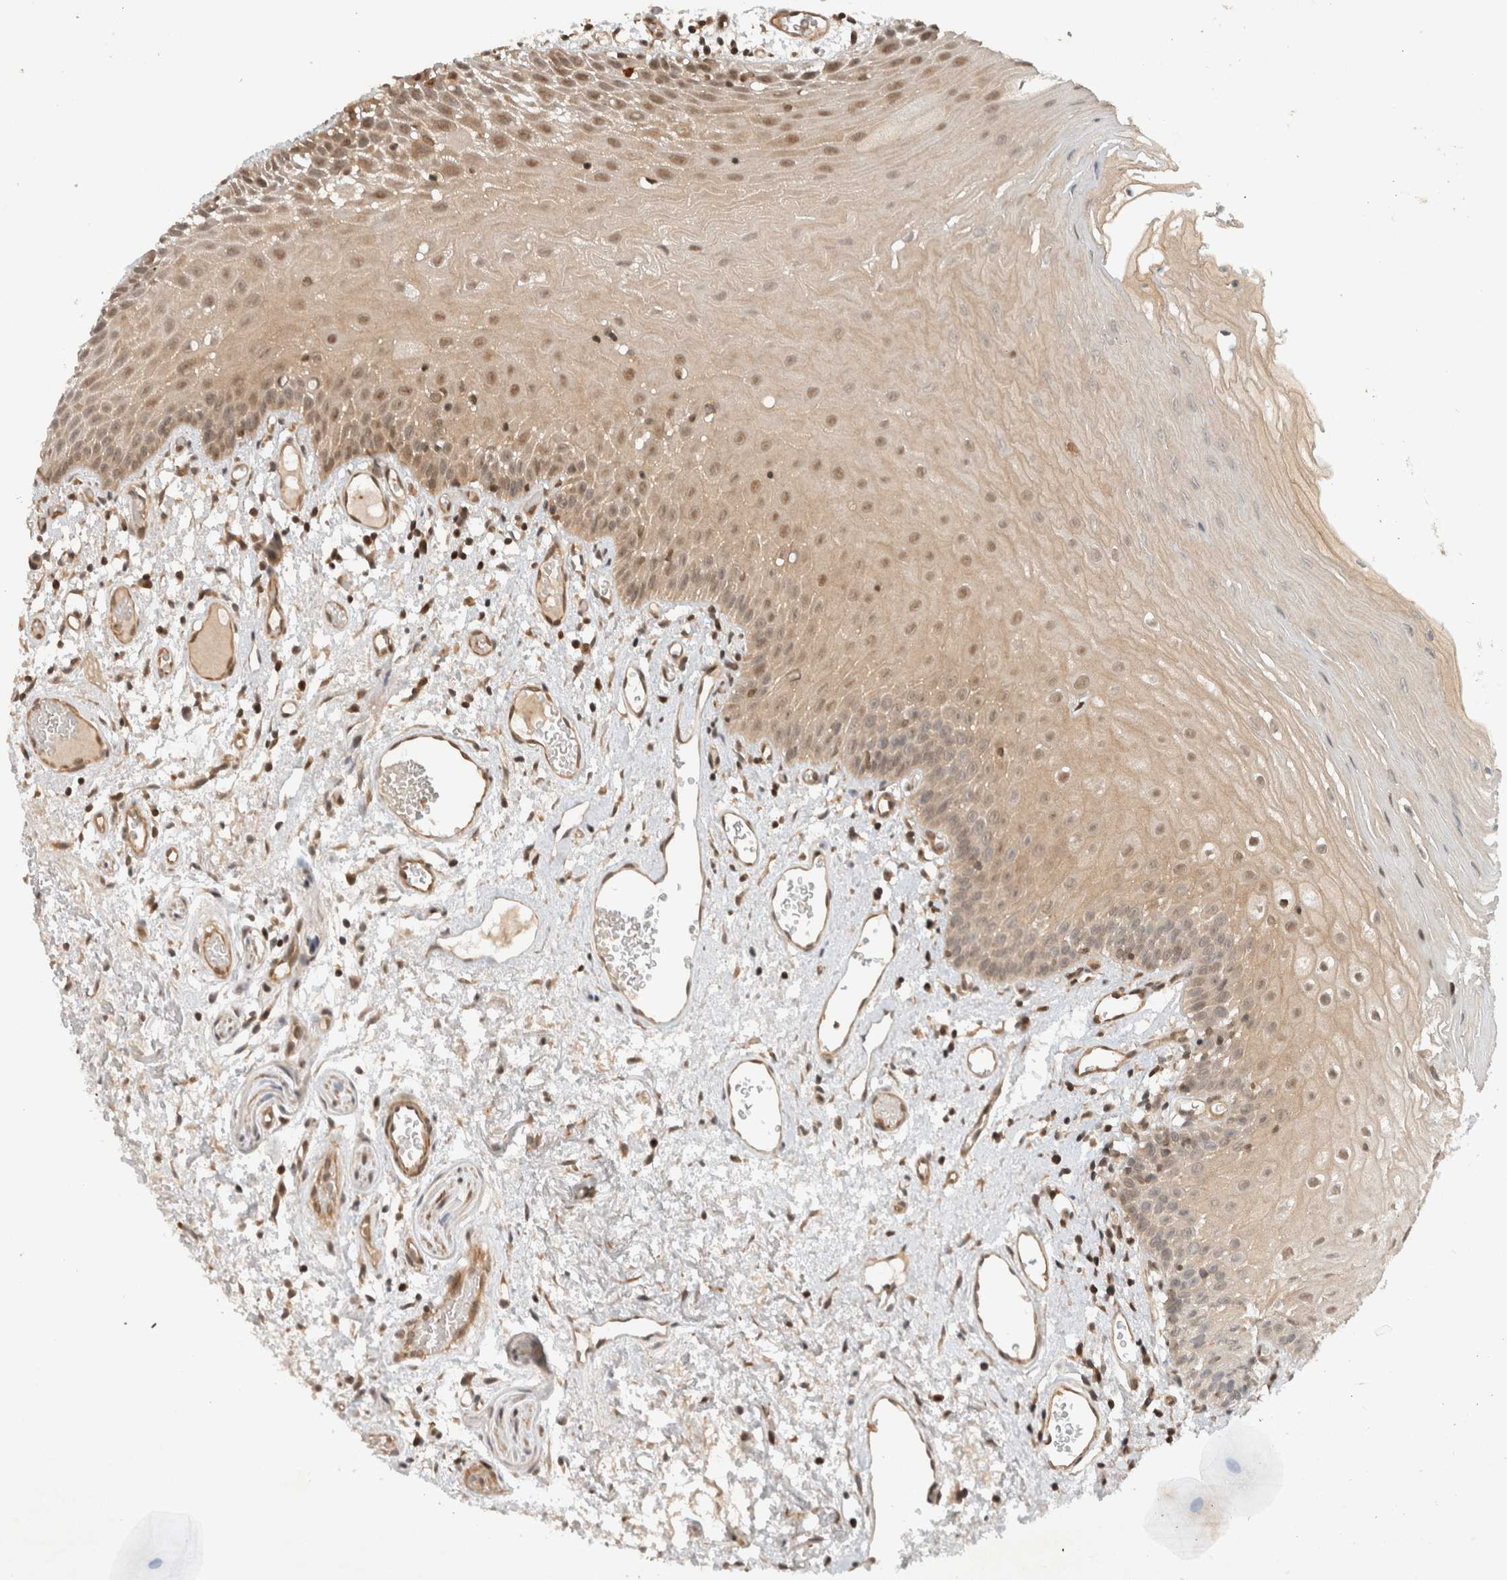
{"staining": {"intensity": "weak", "quantity": ">75%", "location": "cytoplasmic/membranous,nuclear"}, "tissue": "oral mucosa", "cell_type": "Squamous epithelial cells", "image_type": "normal", "snomed": [{"axis": "morphology", "description": "Normal tissue, NOS"}, {"axis": "topography", "description": "Oral tissue"}], "caption": "The micrograph displays staining of benign oral mucosa, revealing weak cytoplasmic/membranous,nuclear protein positivity (brown color) within squamous epithelial cells. (Stains: DAB (3,3'-diaminobenzidine) in brown, nuclei in blue, Microscopy: brightfield microscopy at high magnification).", "gene": "CAAP1", "patient": {"sex": "male", "age": 52}}